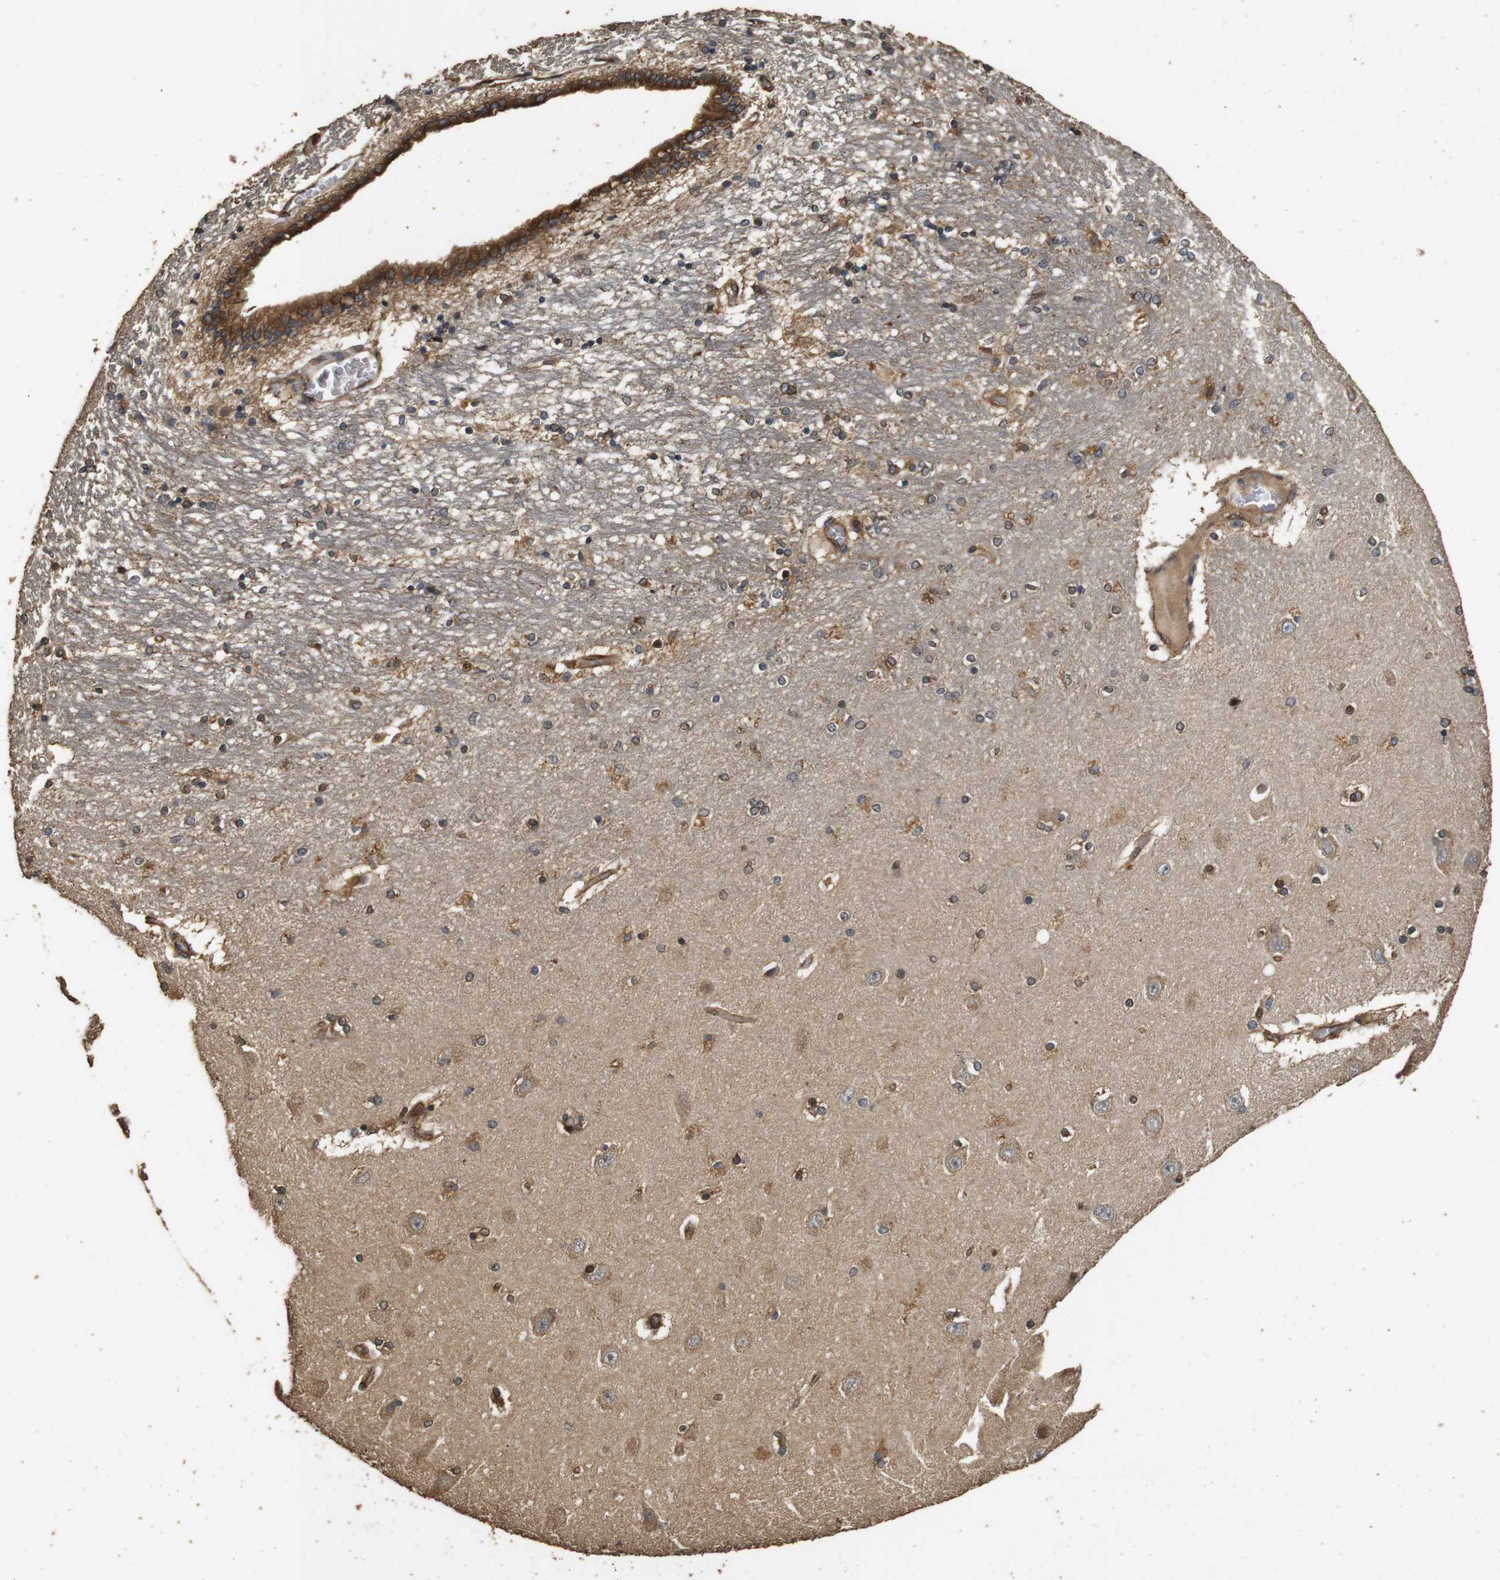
{"staining": {"intensity": "moderate", "quantity": "25%-75%", "location": "cytoplasmic/membranous,nuclear"}, "tissue": "hippocampus", "cell_type": "Glial cells", "image_type": "normal", "snomed": [{"axis": "morphology", "description": "Normal tissue, NOS"}, {"axis": "topography", "description": "Hippocampus"}], "caption": "A medium amount of moderate cytoplasmic/membranous,nuclear expression is present in approximately 25%-75% of glial cells in unremarkable hippocampus.", "gene": "CNPY4", "patient": {"sex": "female", "age": 54}}